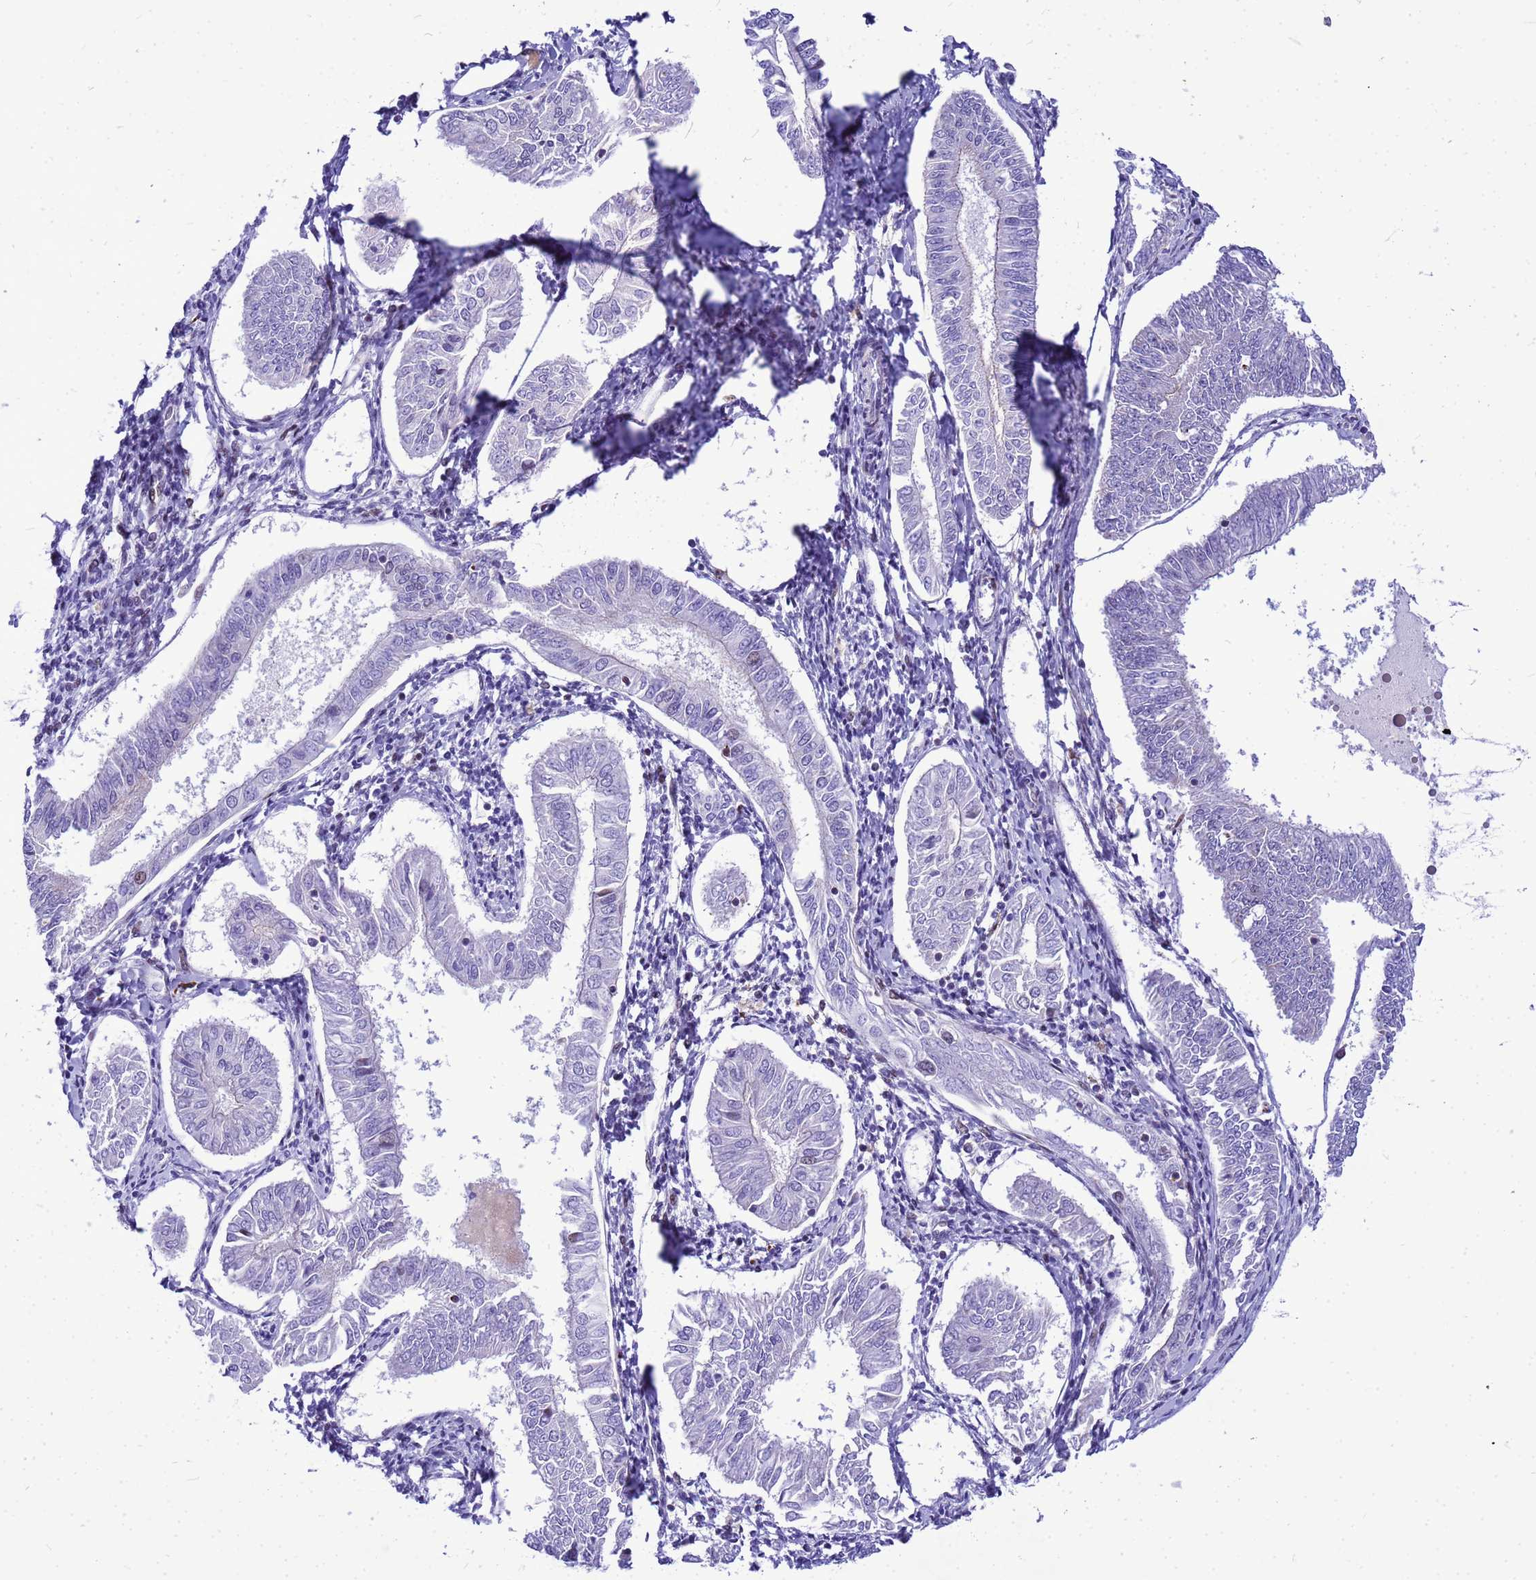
{"staining": {"intensity": "negative", "quantity": "none", "location": "none"}, "tissue": "endometrial cancer", "cell_type": "Tumor cells", "image_type": "cancer", "snomed": [{"axis": "morphology", "description": "Adenocarcinoma, NOS"}, {"axis": "topography", "description": "Endometrium"}], "caption": "This image is of endometrial cancer stained with IHC to label a protein in brown with the nuclei are counter-stained blue. There is no expression in tumor cells.", "gene": "ADAMTS7", "patient": {"sex": "female", "age": 58}}